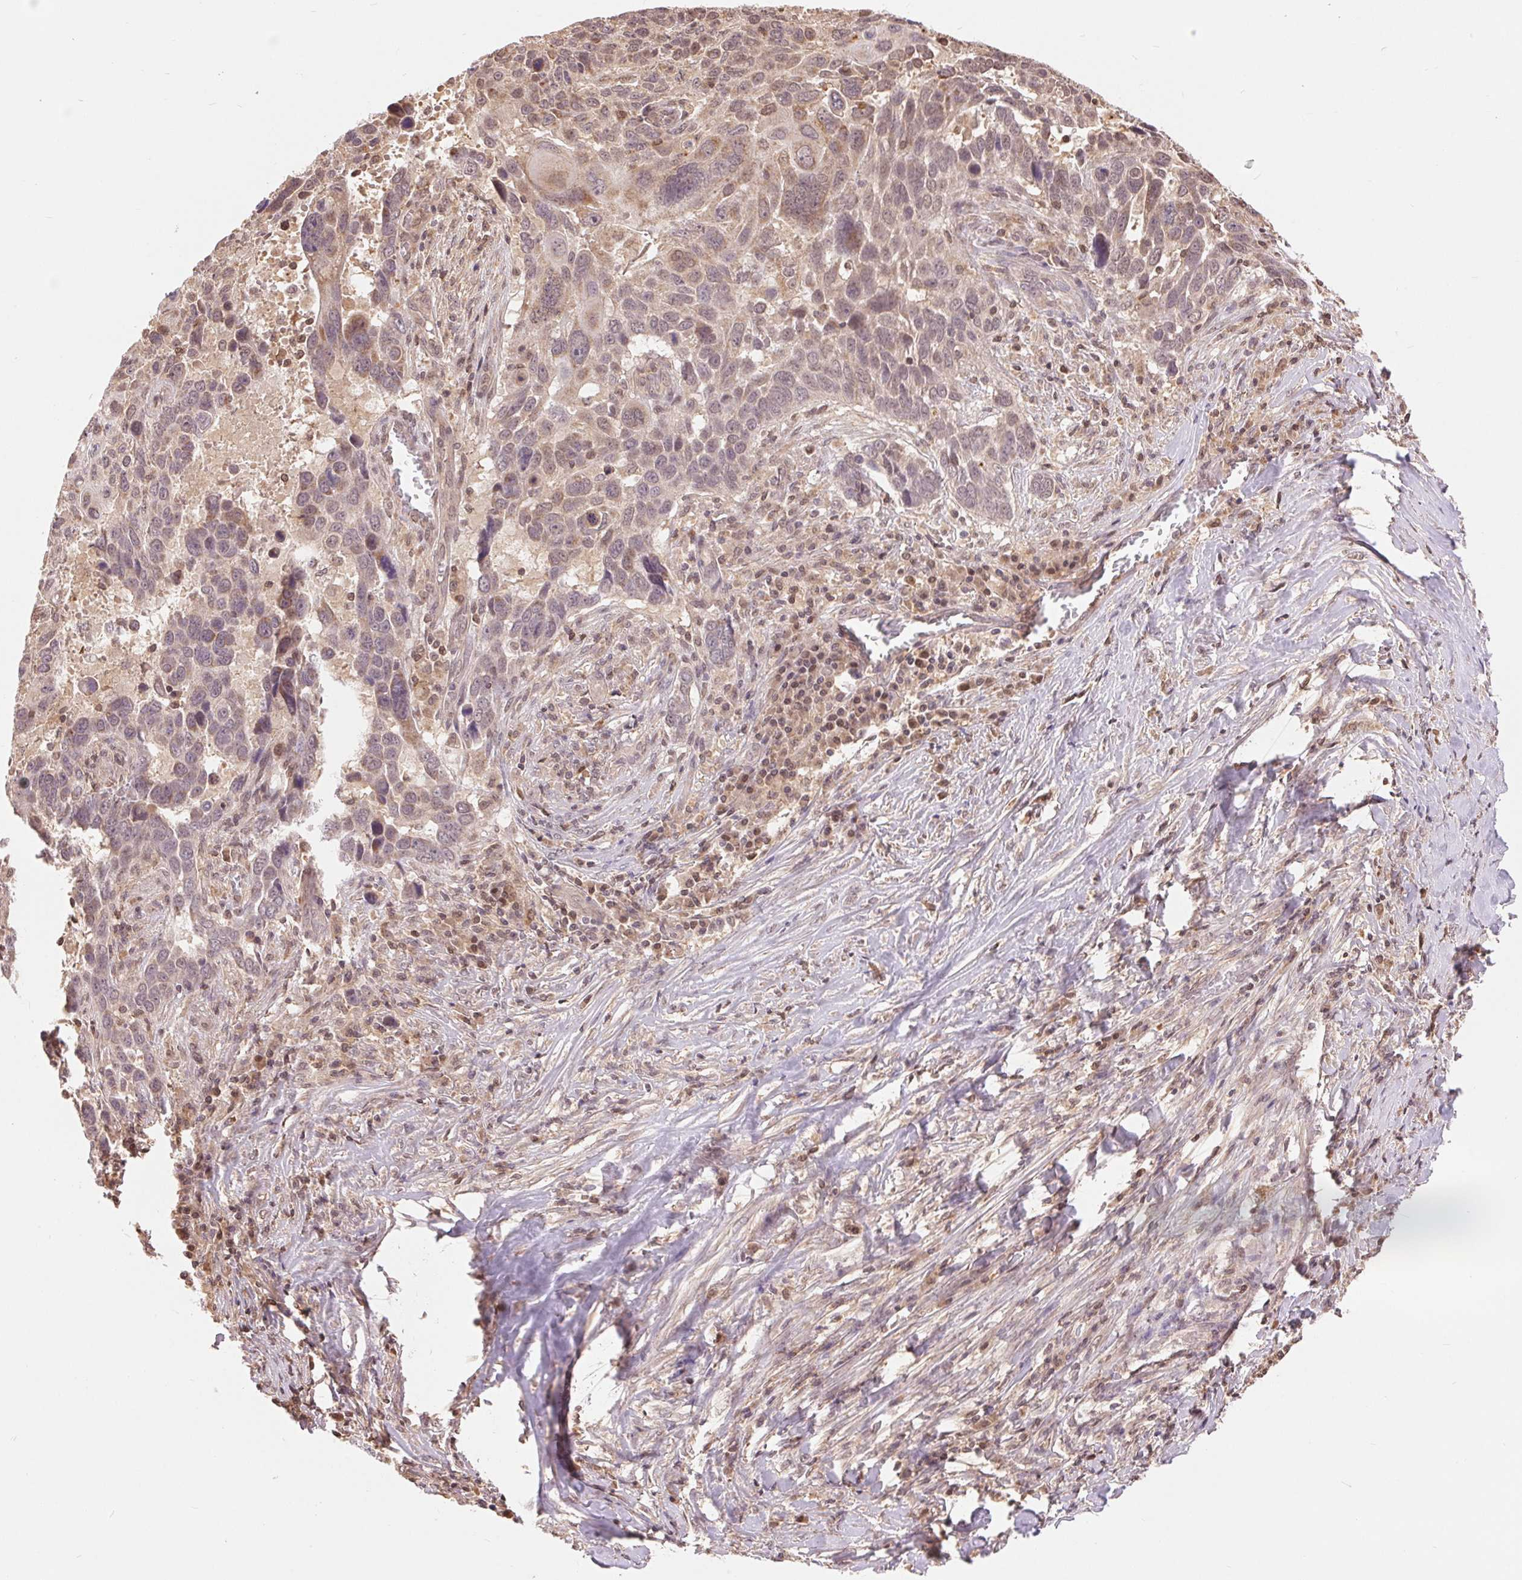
{"staining": {"intensity": "weak", "quantity": "<25%", "location": "cytoplasmic/membranous,nuclear"}, "tissue": "lung cancer", "cell_type": "Tumor cells", "image_type": "cancer", "snomed": [{"axis": "morphology", "description": "Squamous cell carcinoma, NOS"}, {"axis": "topography", "description": "Lung"}], "caption": "The histopathology image displays no staining of tumor cells in lung cancer. (IHC, brightfield microscopy, high magnification).", "gene": "TMEM273", "patient": {"sex": "male", "age": 68}}